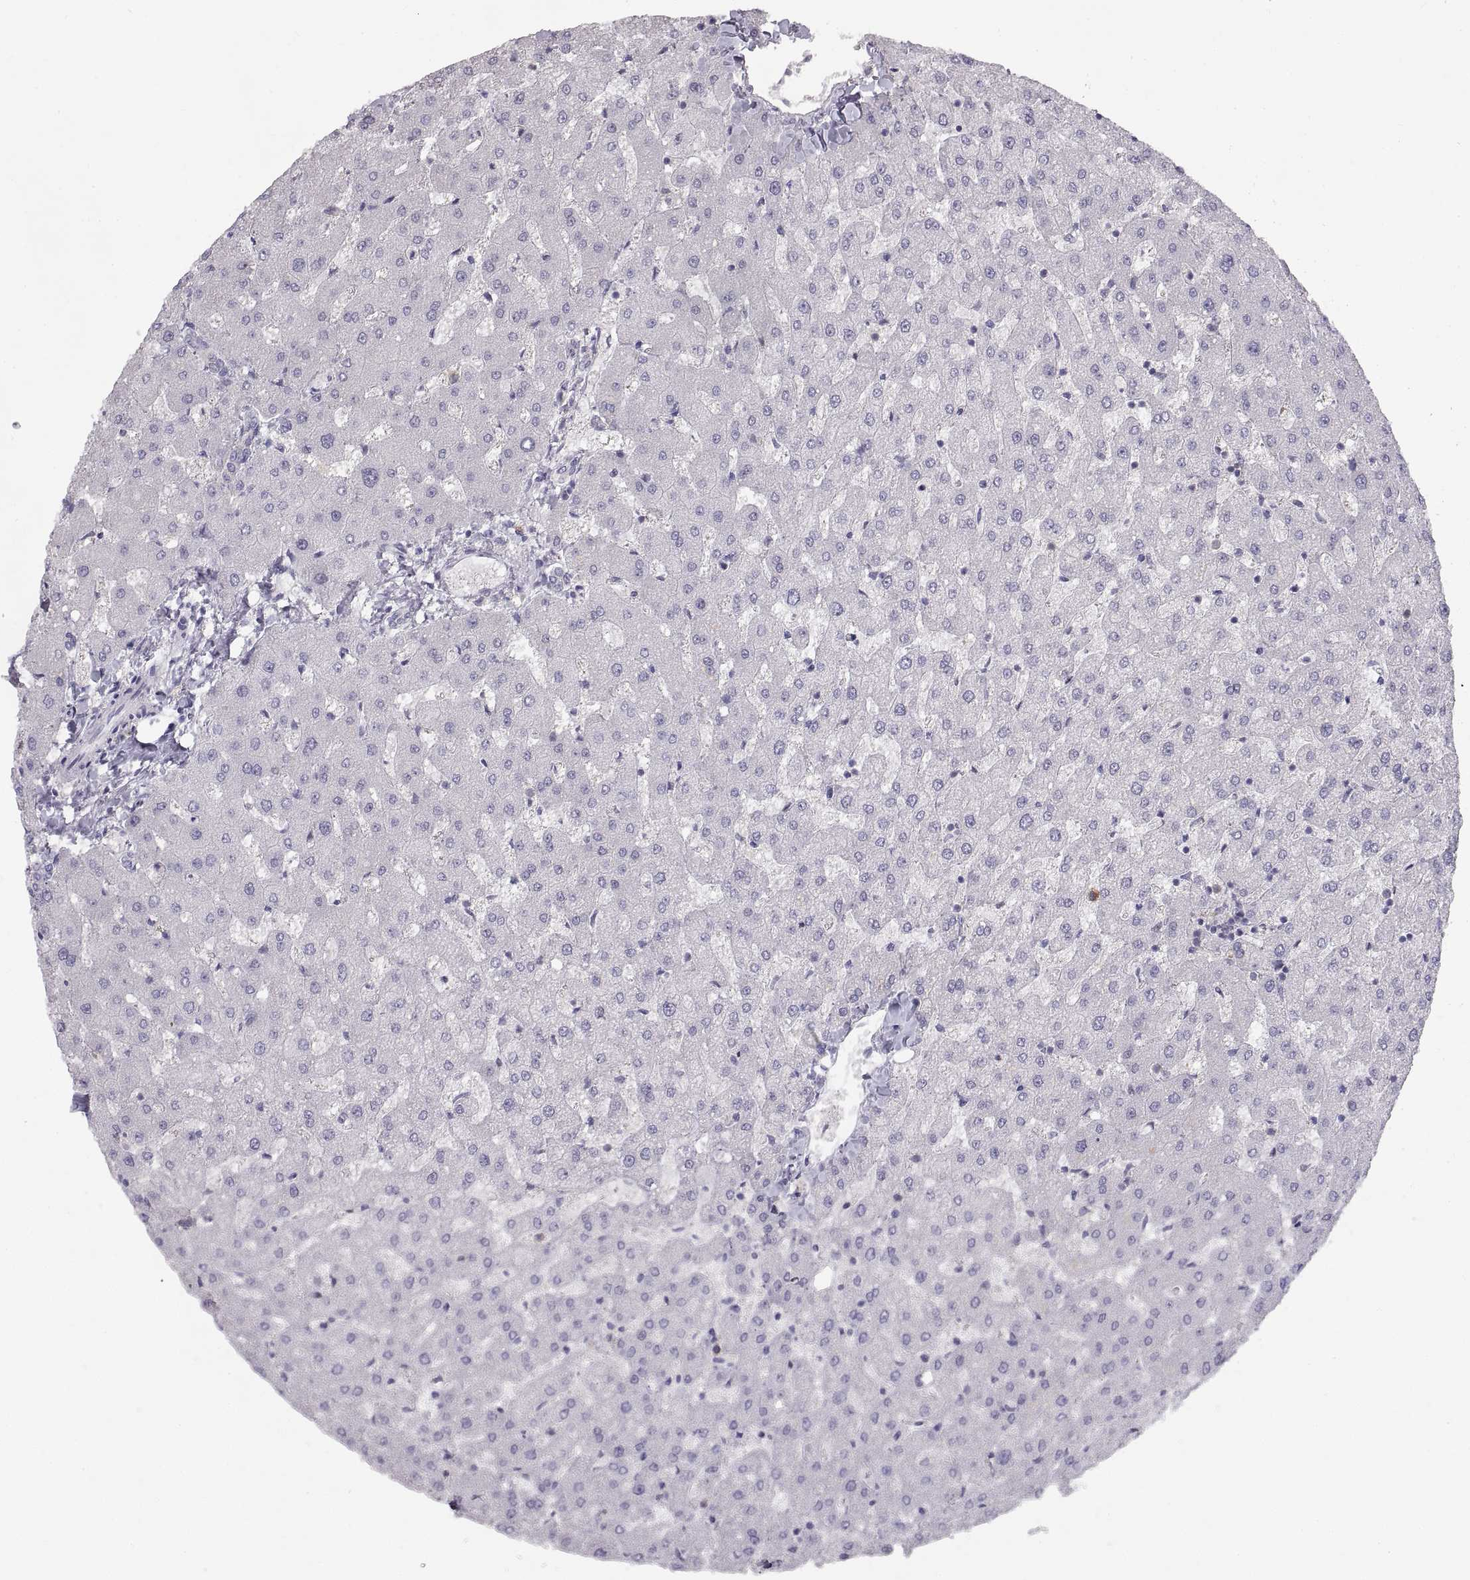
{"staining": {"intensity": "negative", "quantity": "none", "location": "none"}, "tissue": "liver", "cell_type": "Cholangiocytes", "image_type": "normal", "snomed": [{"axis": "morphology", "description": "Normal tissue, NOS"}, {"axis": "topography", "description": "Liver"}], "caption": "An IHC photomicrograph of normal liver is shown. There is no staining in cholangiocytes of liver.", "gene": "HSP90AB1", "patient": {"sex": "female", "age": 50}}